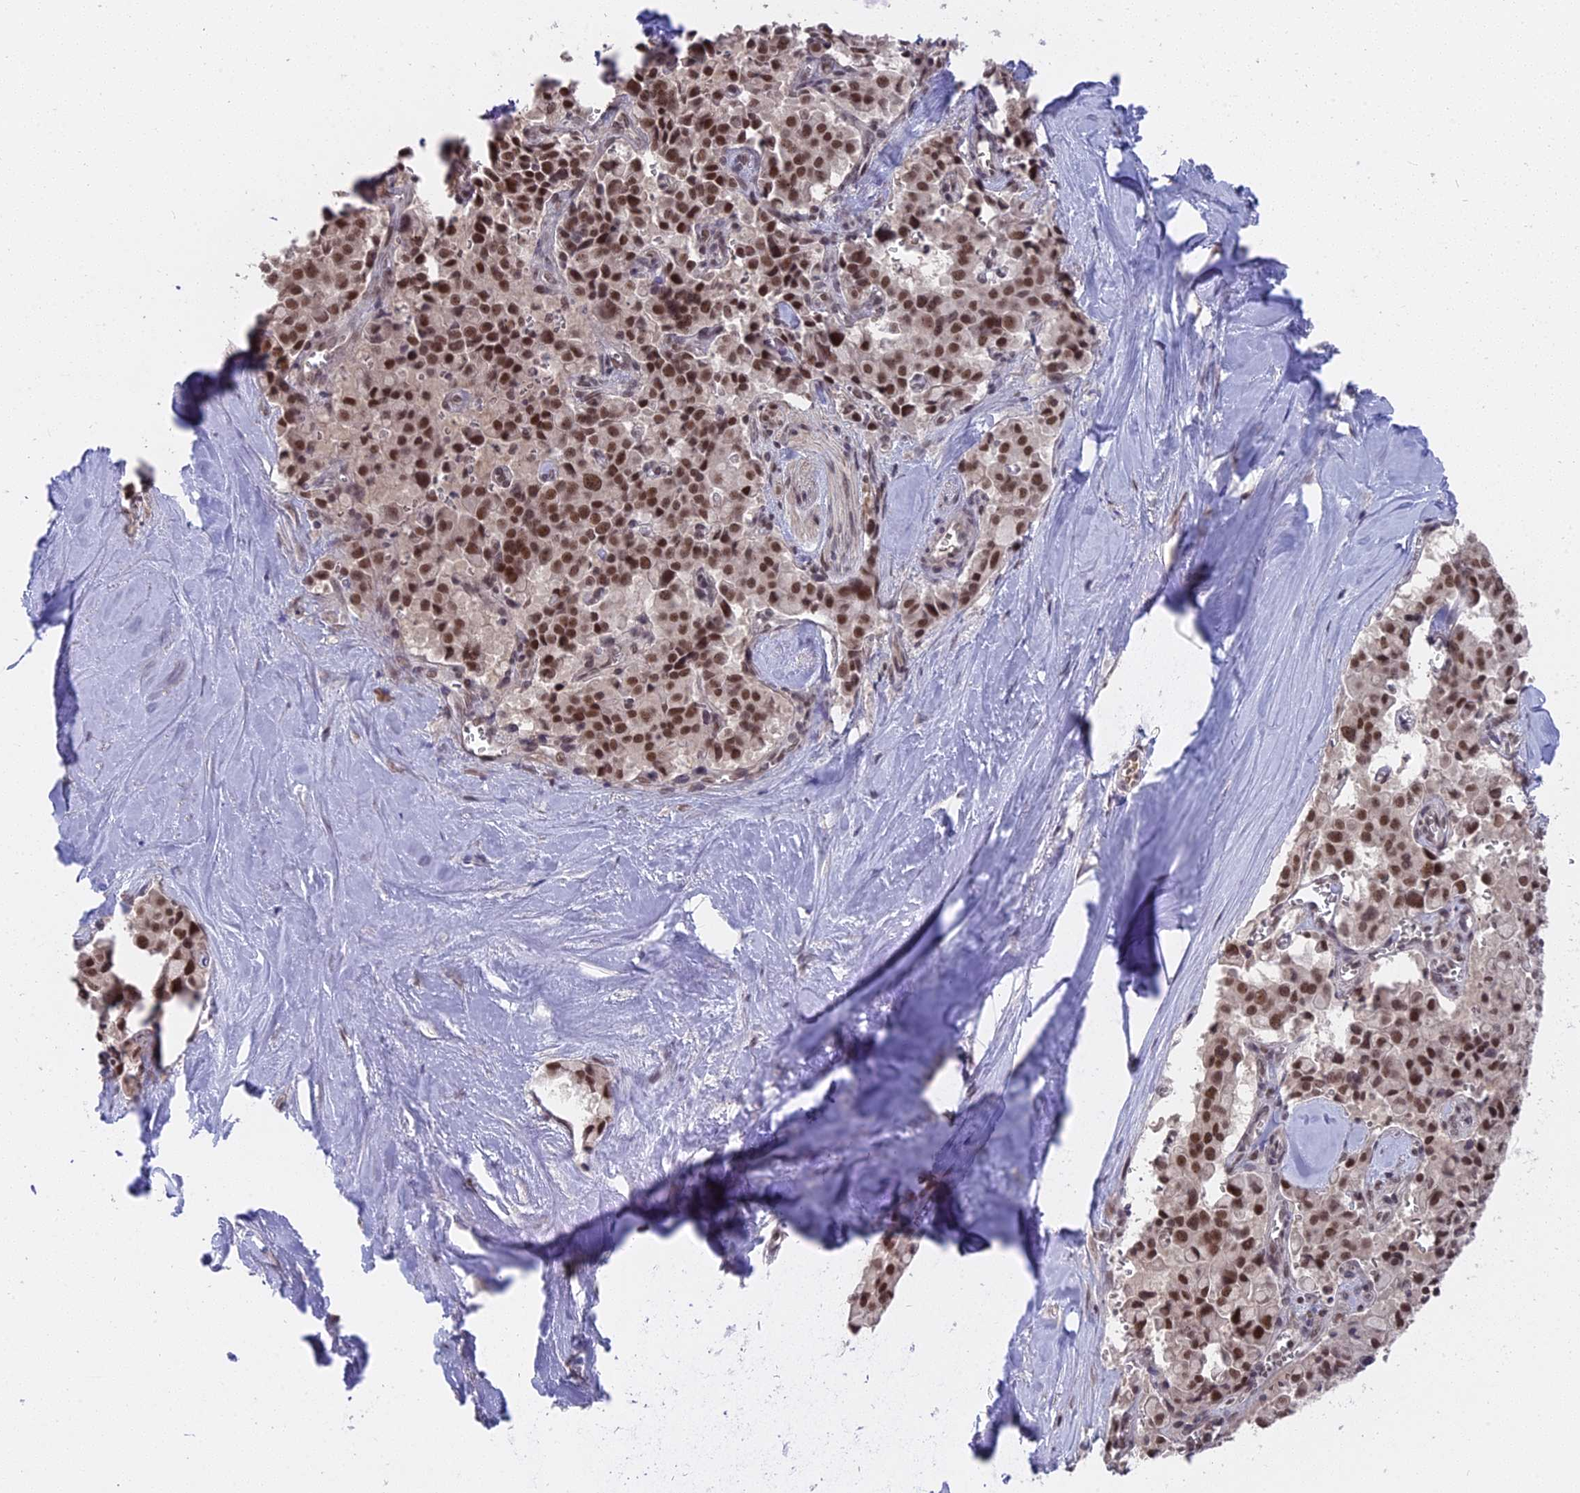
{"staining": {"intensity": "strong", "quantity": ">75%", "location": "nuclear"}, "tissue": "pancreatic cancer", "cell_type": "Tumor cells", "image_type": "cancer", "snomed": [{"axis": "morphology", "description": "Adenocarcinoma, NOS"}, {"axis": "topography", "description": "Pancreas"}], "caption": "Protein staining shows strong nuclear positivity in about >75% of tumor cells in pancreatic cancer (adenocarcinoma). The staining was performed using DAB (3,3'-diaminobenzidine) to visualize the protein expression in brown, while the nuclei were stained in blue with hematoxylin (Magnification: 20x).", "gene": "NR1H3", "patient": {"sex": "male", "age": 65}}